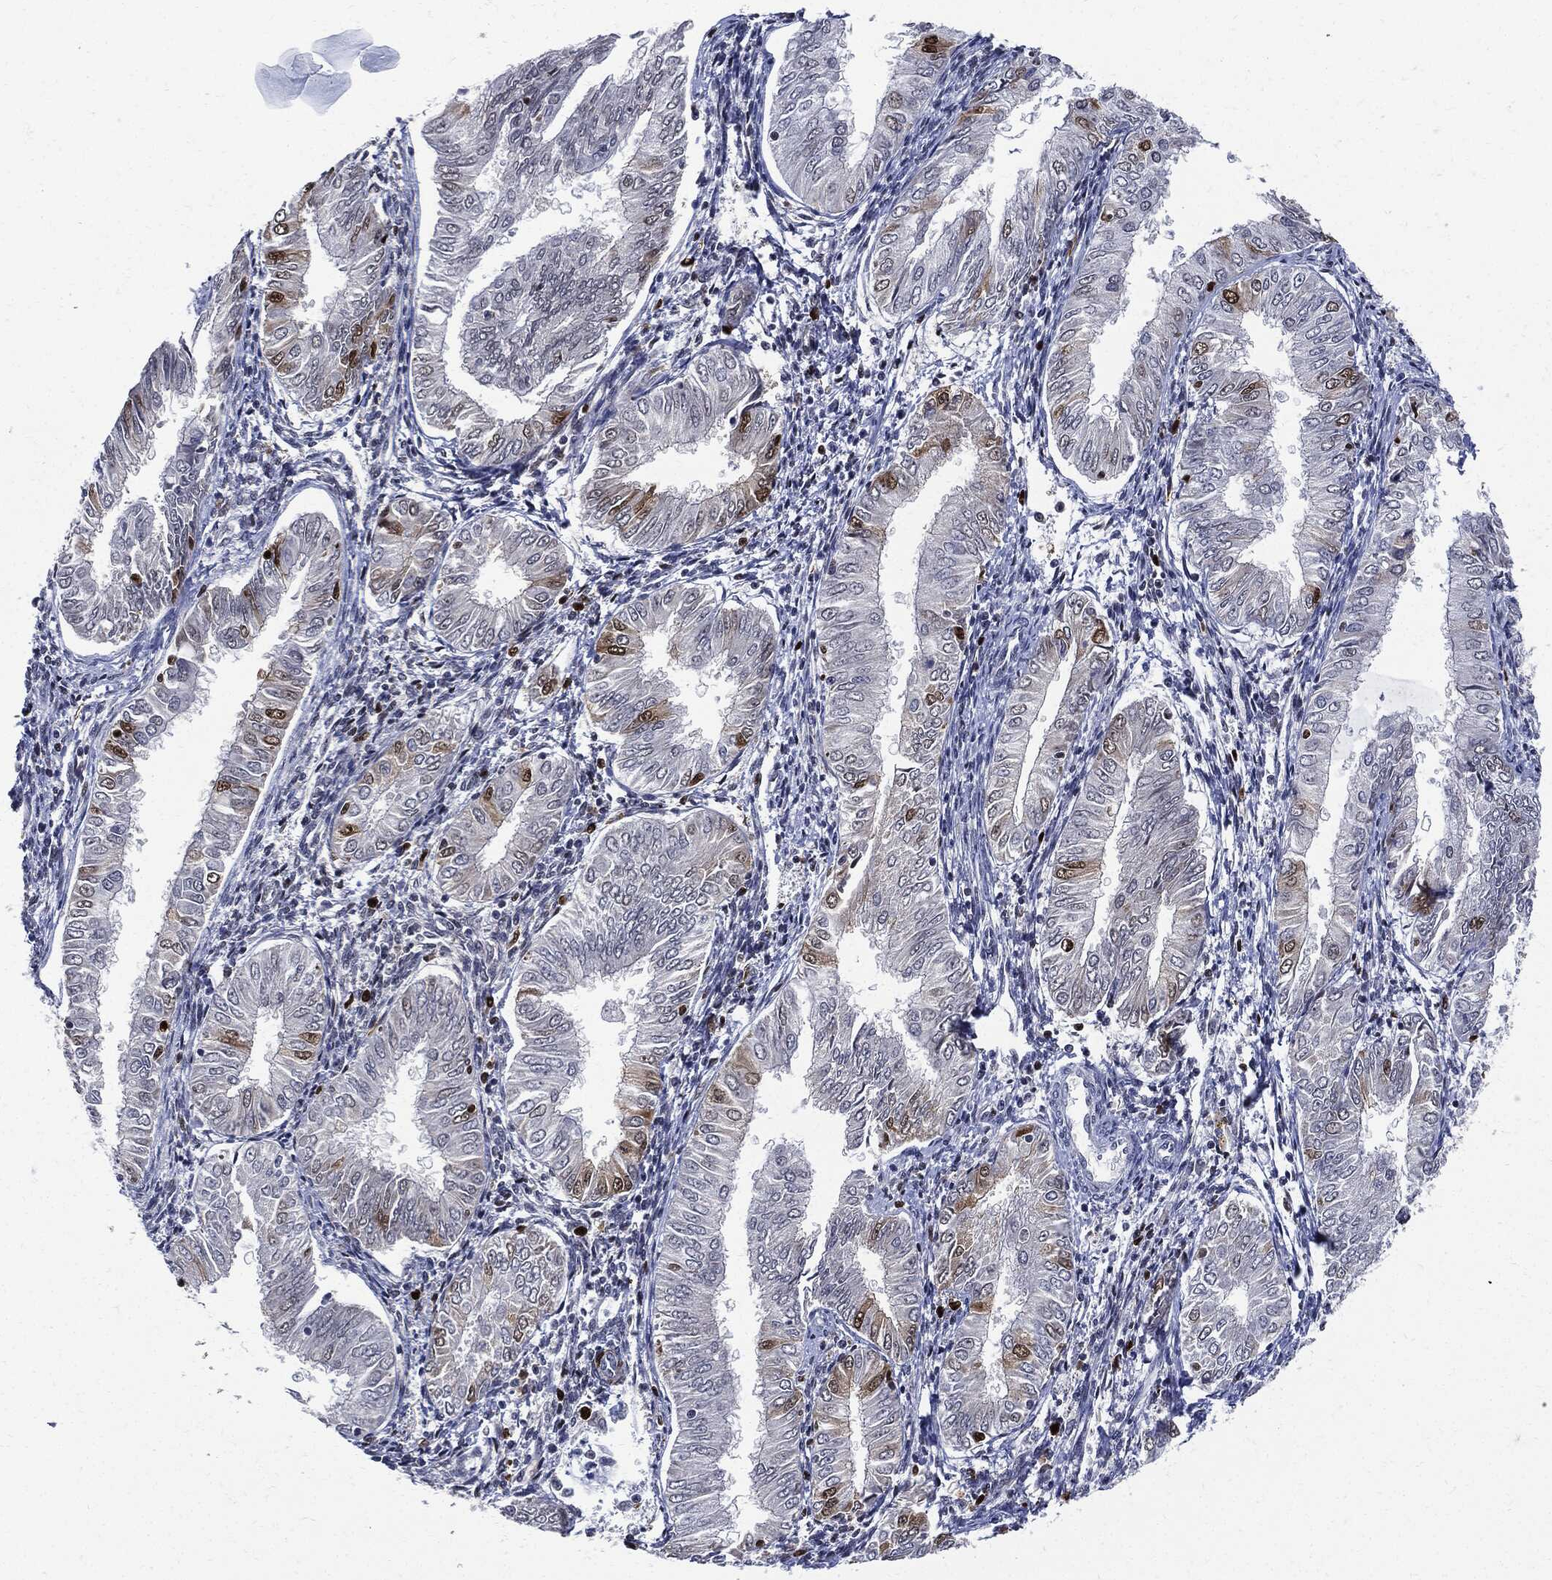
{"staining": {"intensity": "strong", "quantity": "<25%", "location": "nuclear"}, "tissue": "endometrial cancer", "cell_type": "Tumor cells", "image_type": "cancer", "snomed": [{"axis": "morphology", "description": "Adenocarcinoma, NOS"}, {"axis": "topography", "description": "Endometrium"}], "caption": "Human endometrial cancer (adenocarcinoma) stained with a brown dye reveals strong nuclear positive staining in about <25% of tumor cells.", "gene": "PCNA", "patient": {"sex": "female", "age": 53}}